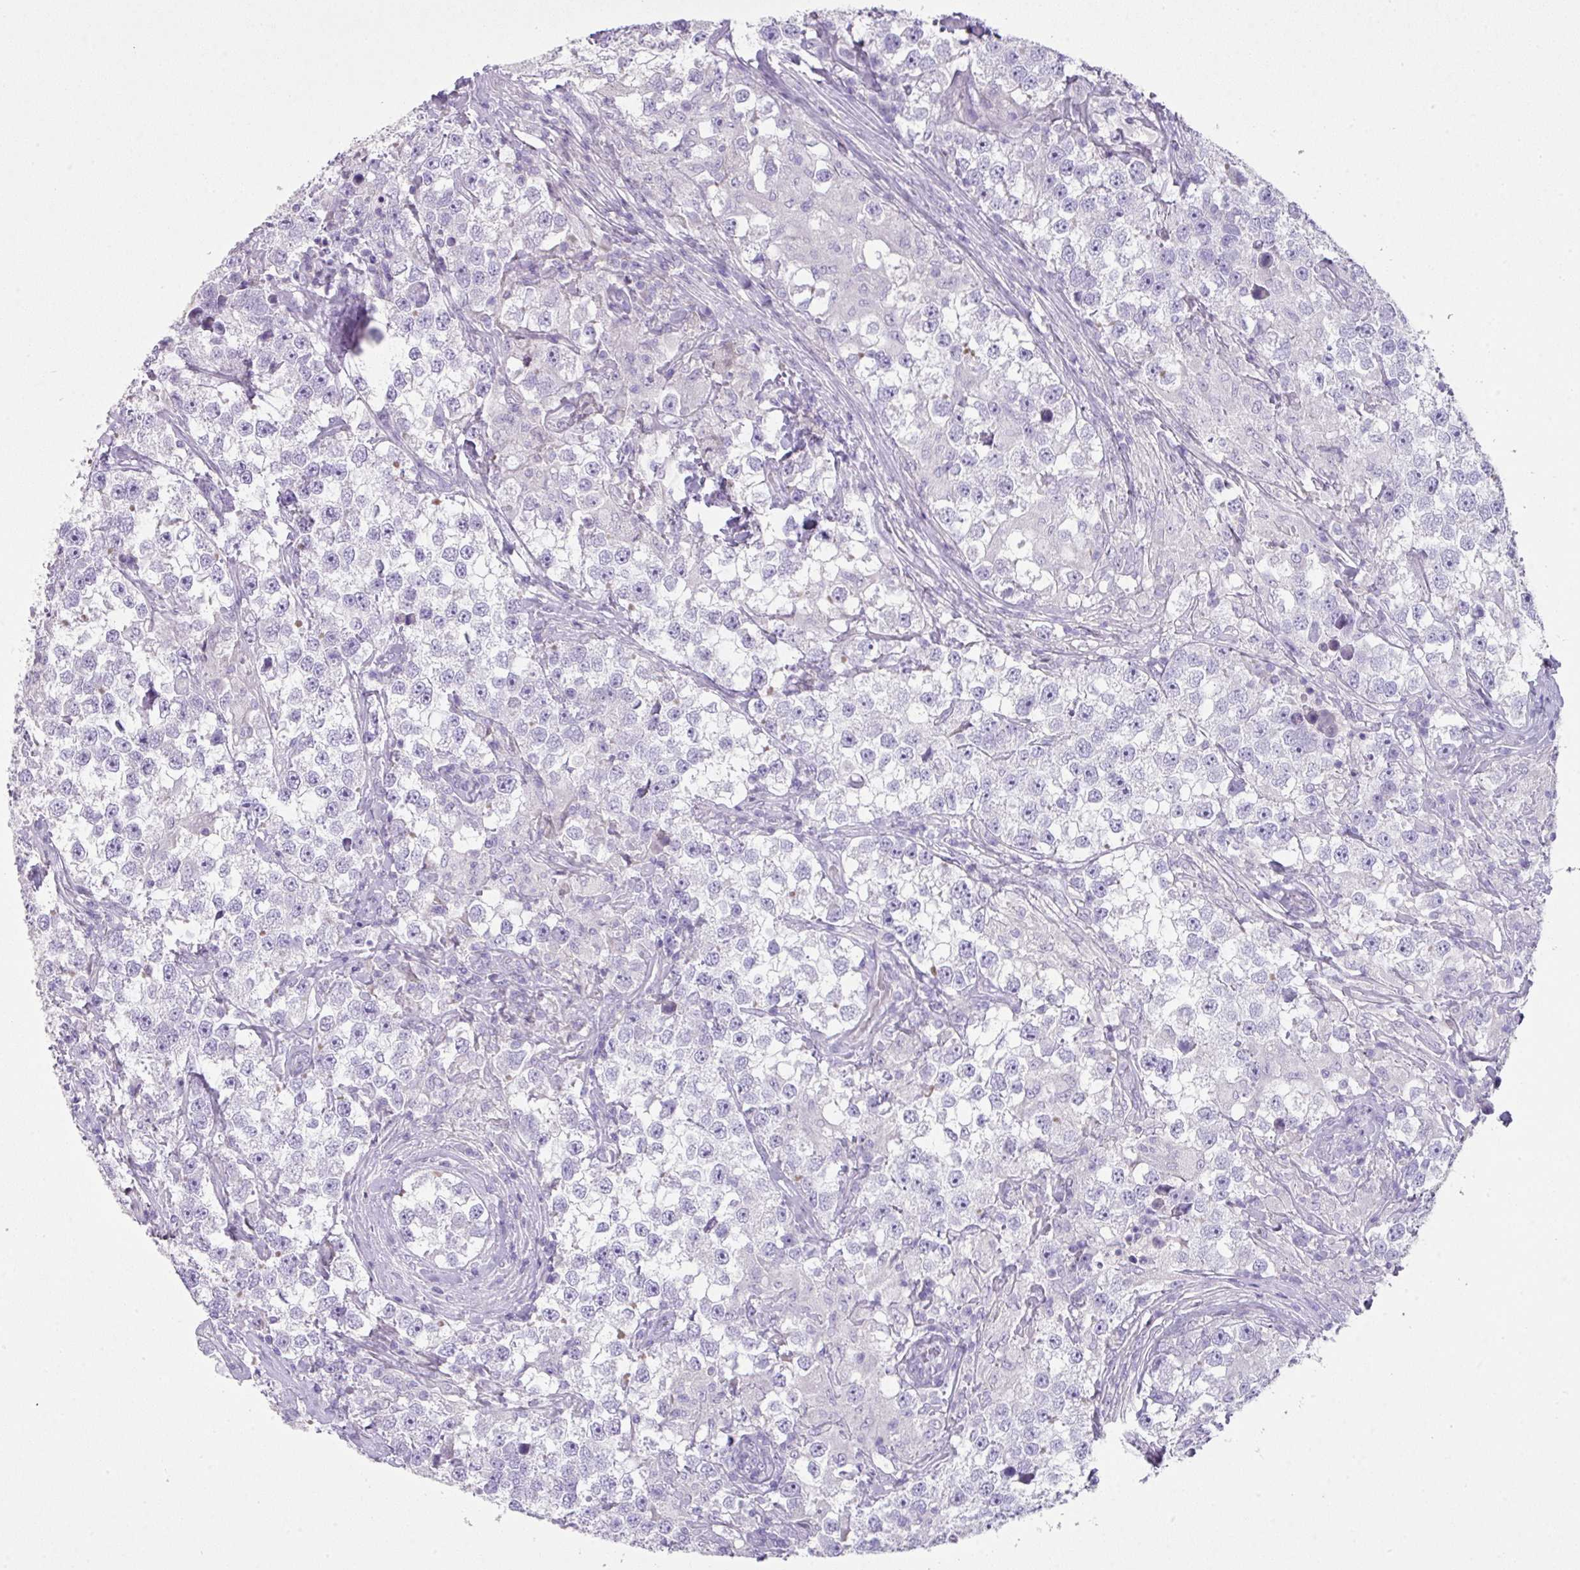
{"staining": {"intensity": "negative", "quantity": "none", "location": "none"}, "tissue": "testis cancer", "cell_type": "Tumor cells", "image_type": "cancer", "snomed": [{"axis": "morphology", "description": "Seminoma, NOS"}, {"axis": "topography", "description": "Testis"}], "caption": "An image of human testis seminoma is negative for staining in tumor cells.", "gene": "GLI4", "patient": {"sex": "male", "age": 46}}